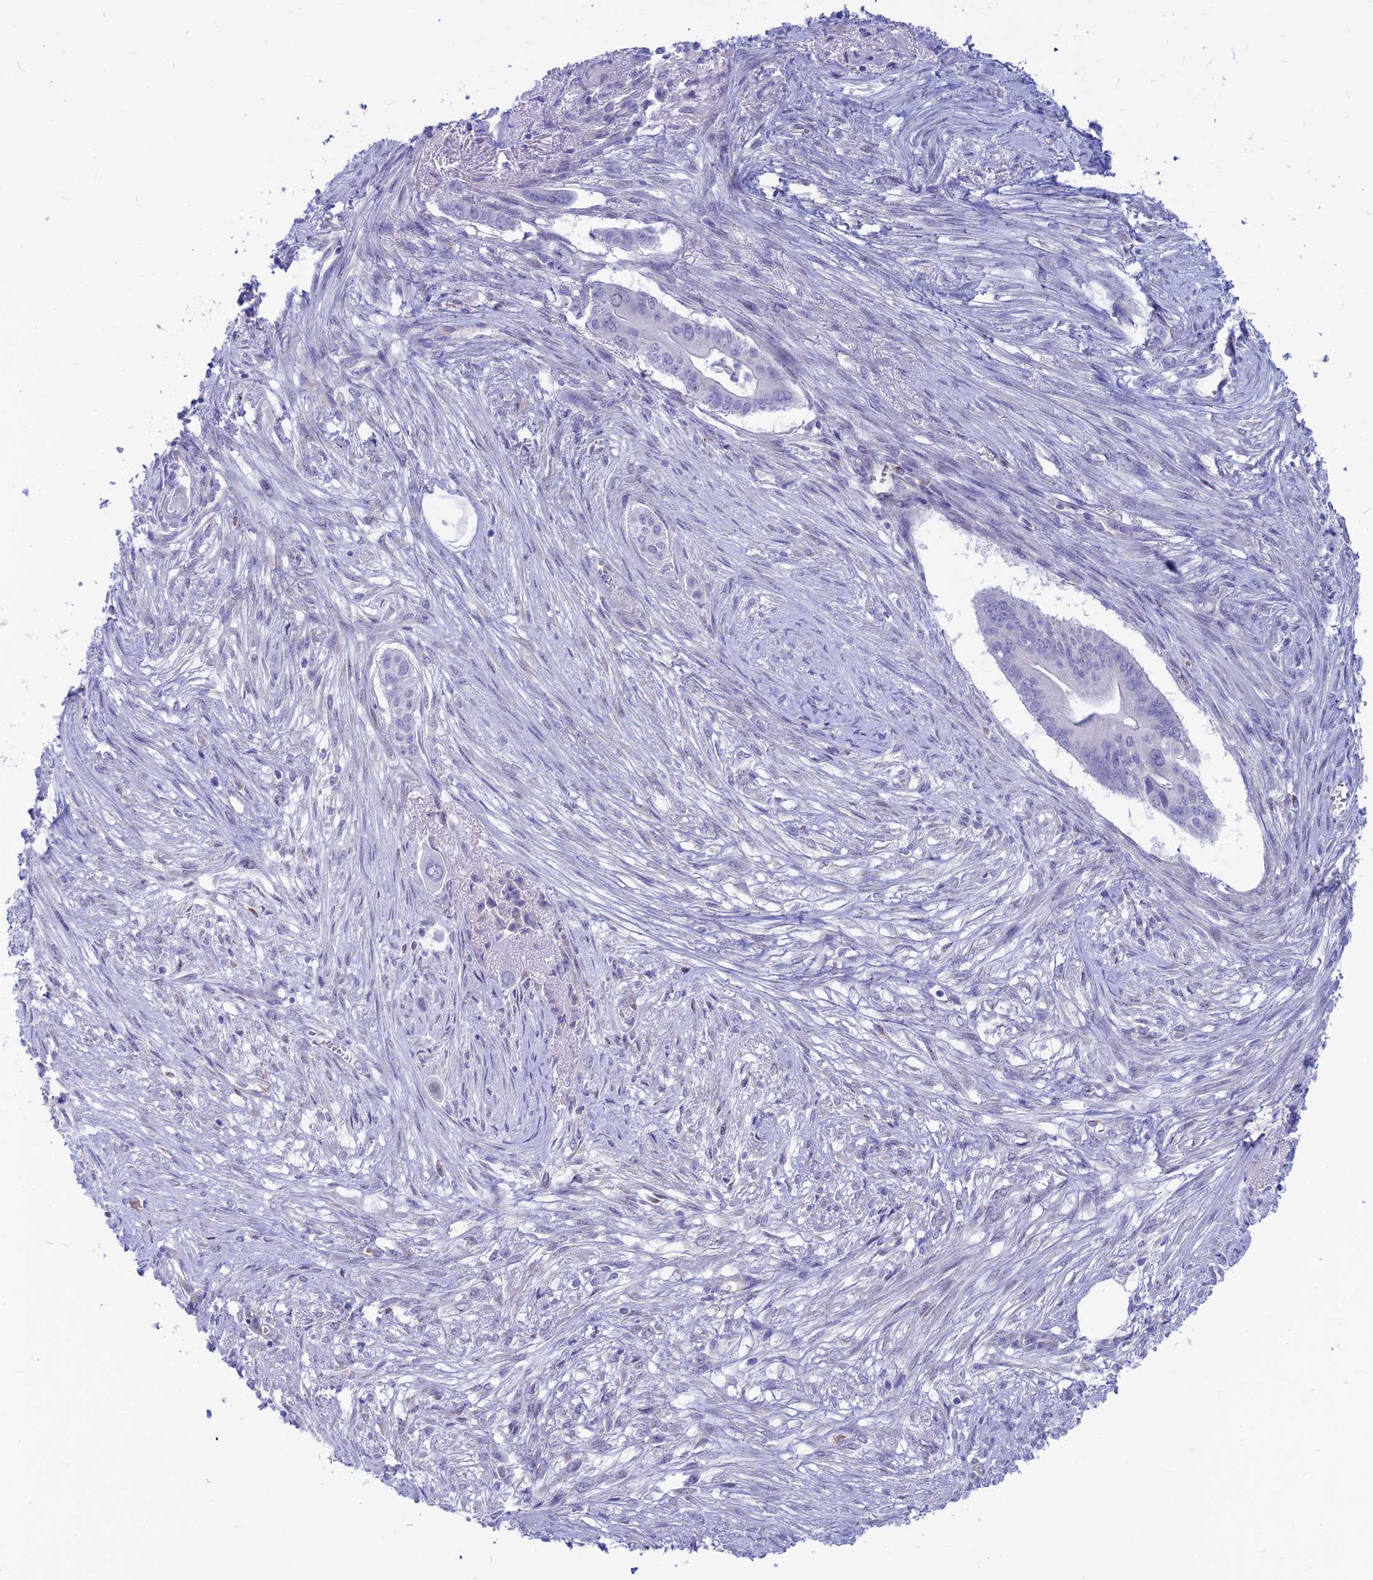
{"staining": {"intensity": "negative", "quantity": "none", "location": "none"}, "tissue": "pancreatic cancer", "cell_type": "Tumor cells", "image_type": "cancer", "snomed": [{"axis": "morphology", "description": "Adenocarcinoma, NOS"}, {"axis": "topography", "description": "Pancreas"}], "caption": "Immunohistochemistry of adenocarcinoma (pancreatic) shows no positivity in tumor cells.", "gene": "GNGT2", "patient": {"sex": "male", "age": 68}}